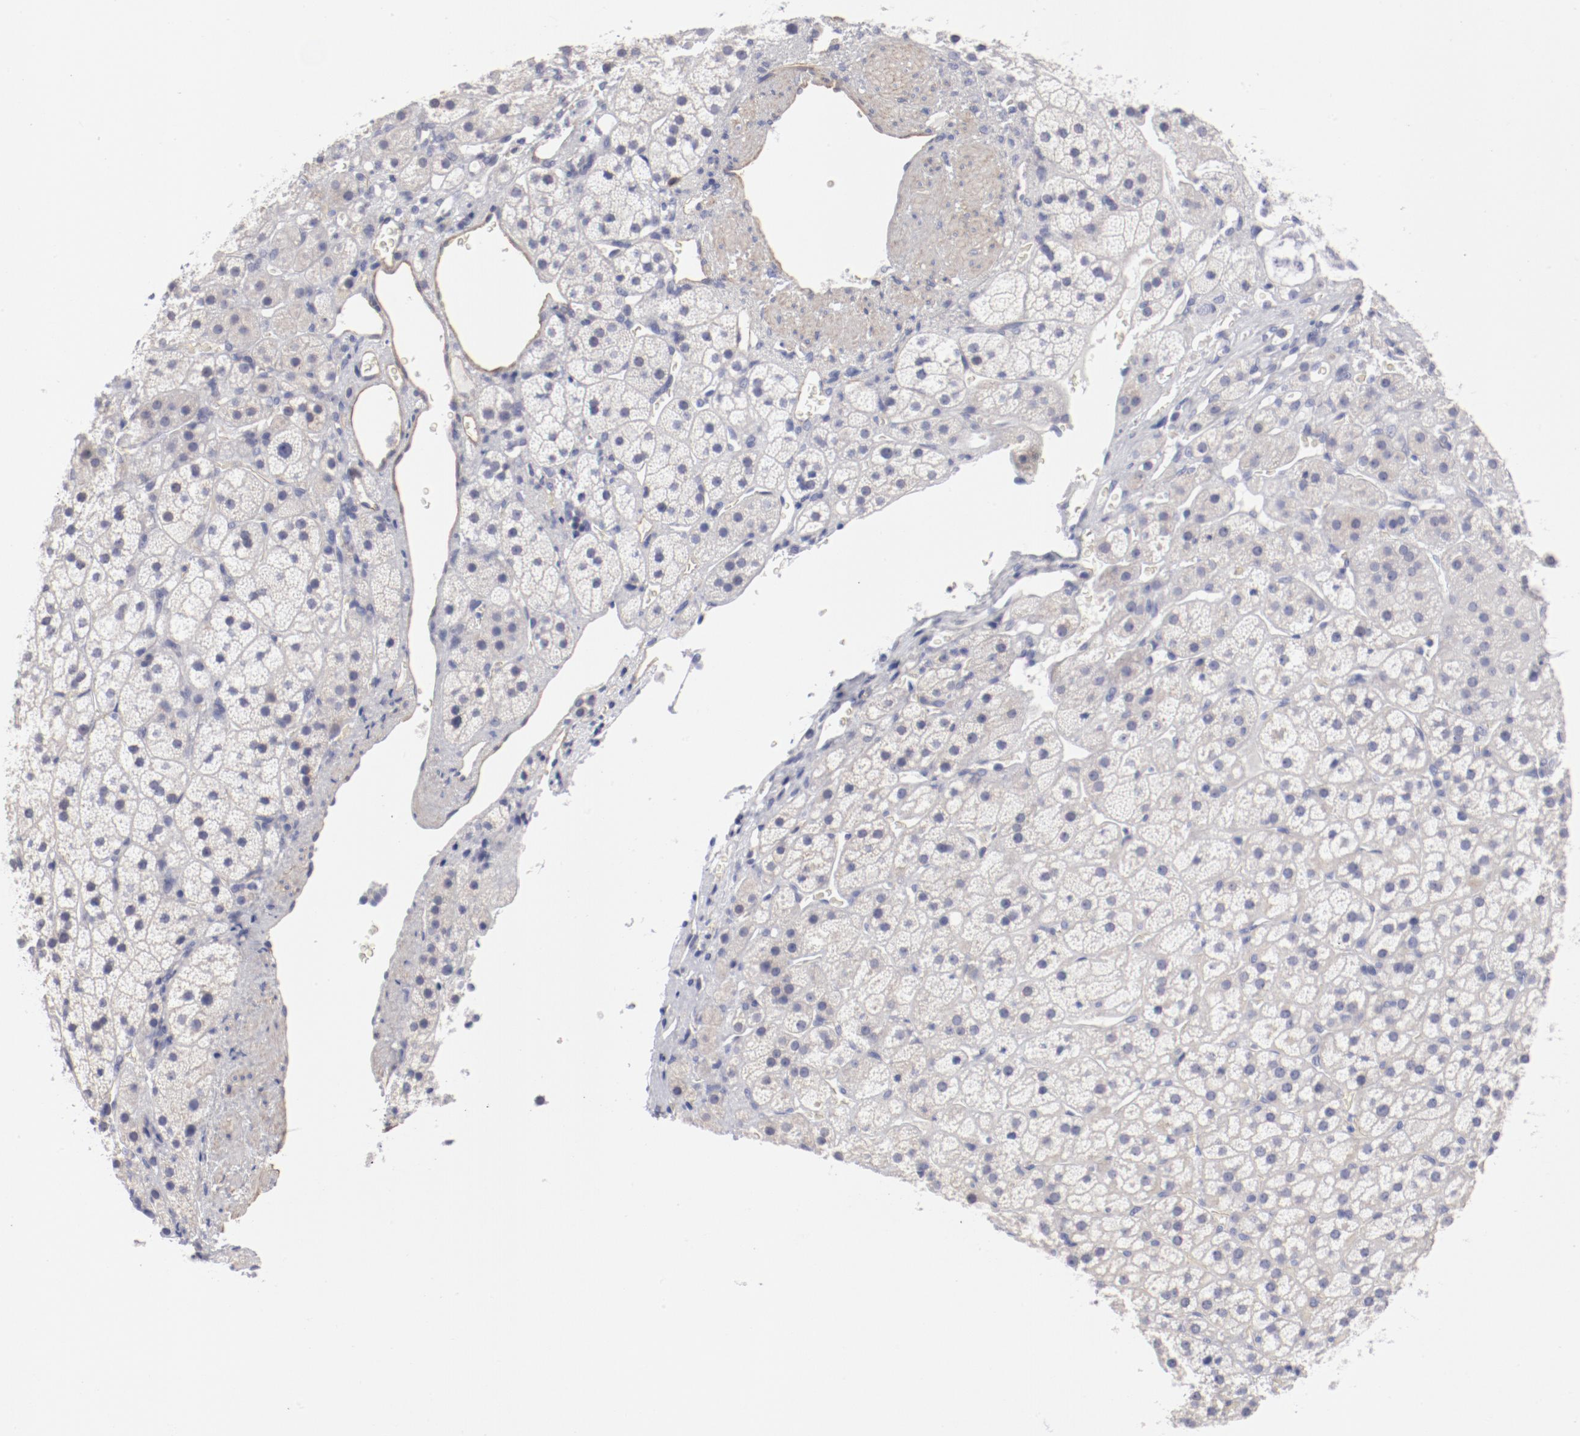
{"staining": {"intensity": "negative", "quantity": "none", "location": "none"}, "tissue": "adrenal gland", "cell_type": "Glandular cells", "image_type": "normal", "snomed": [{"axis": "morphology", "description": "Normal tissue, NOS"}, {"axis": "topography", "description": "Adrenal gland"}], "caption": "IHC photomicrograph of unremarkable adrenal gland: human adrenal gland stained with DAB demonstrates no significant protein expression in glandular cells. (DAB IHC, high magnification).", "gene": "LAX1", "patient": {"sex": "female", "age": 44}}